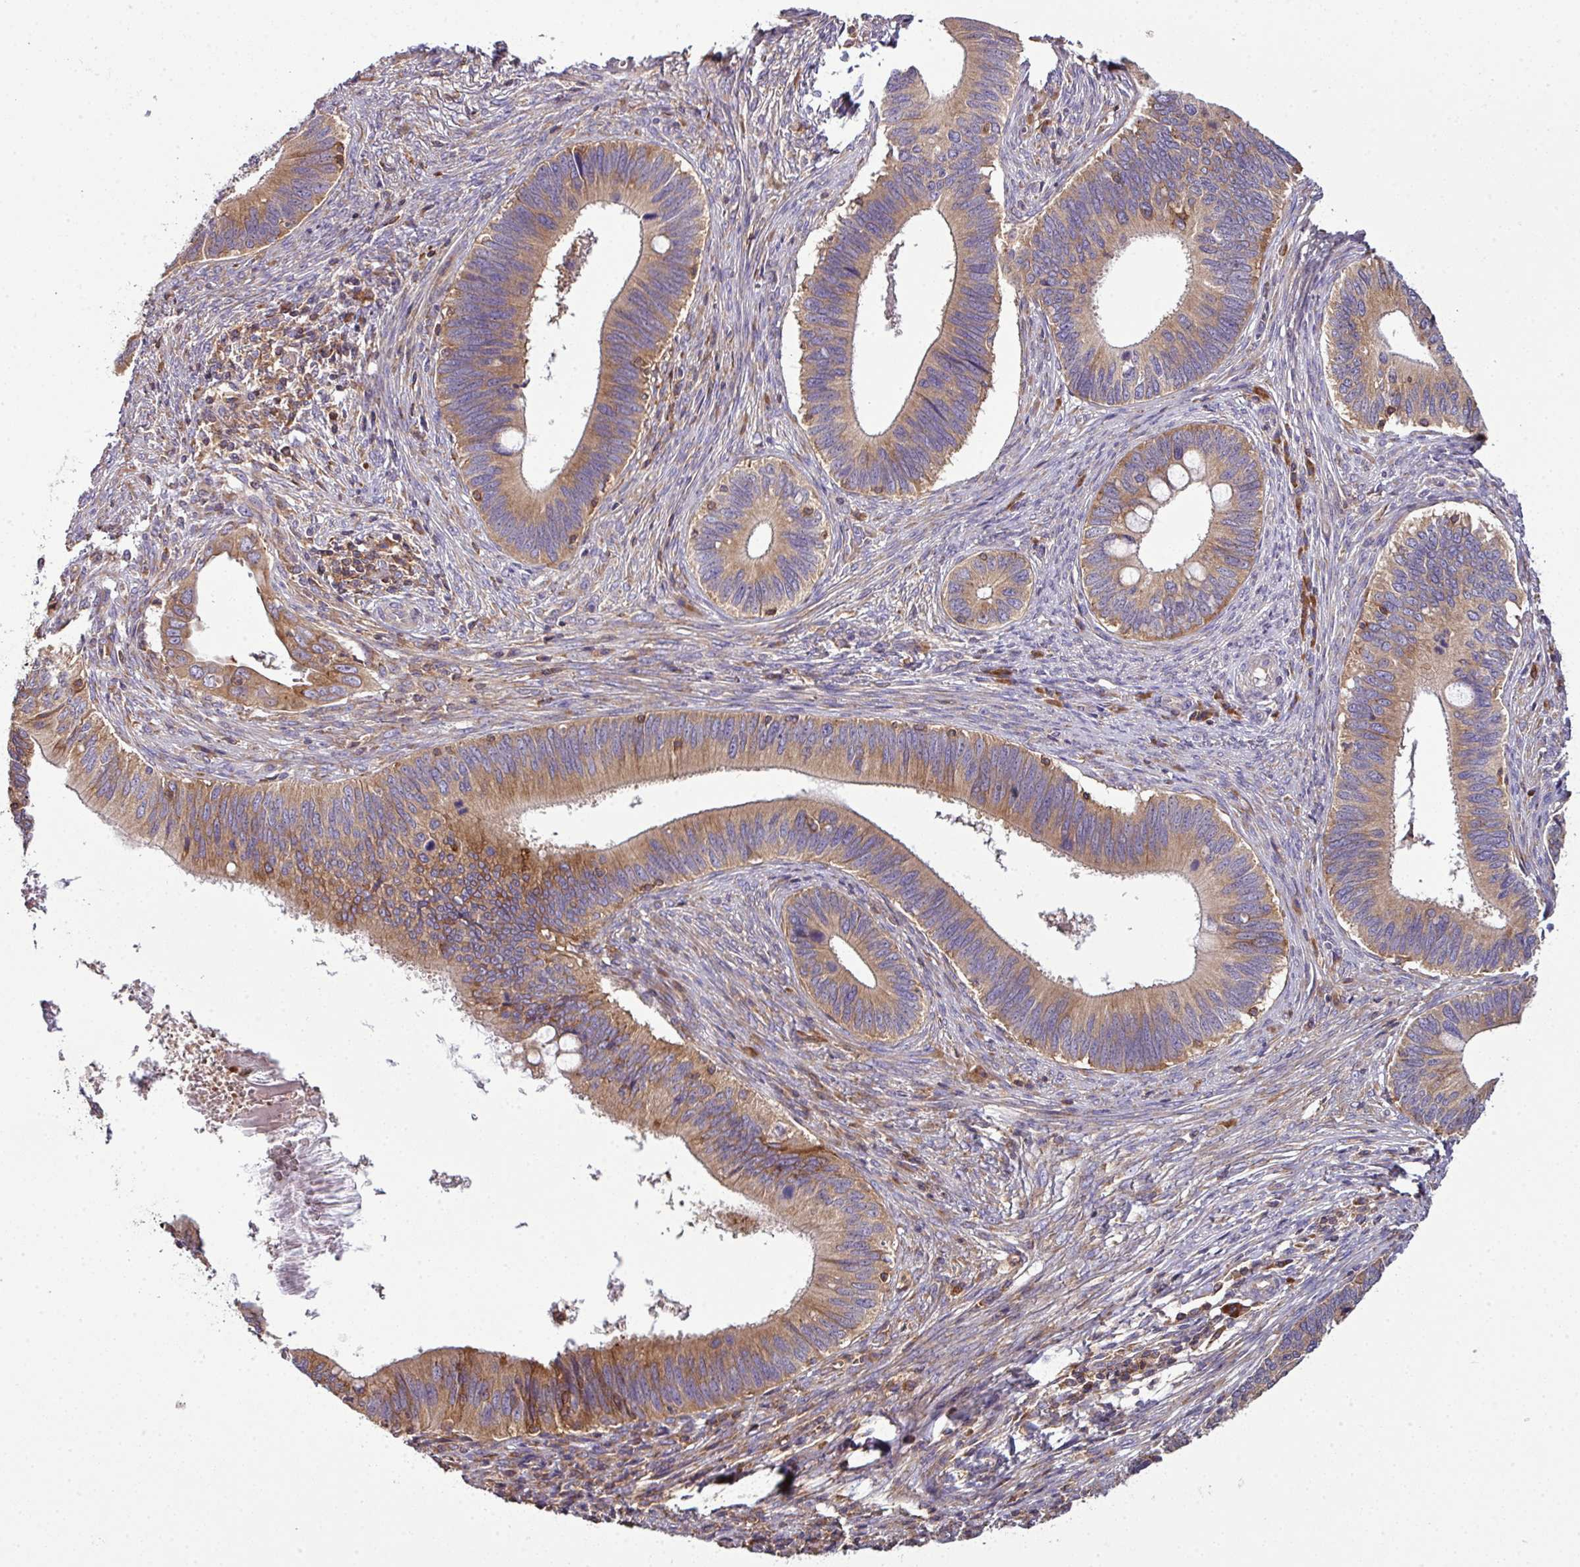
{"staining": {"intensity": "moderate", "quantity": ">75%", "location": "cytoplasmic/membranous"}, "tissue": "cervical cancer", "cell_type": "Tumor cells", "image_type": "cancer", "snomed": [{"axis": "morphology", "description": "Adenocarcinoma, NOS"}, {"axis": "topography", "description": "Cervix"}], "caption": "Adenocarcinoma (cervical) tissue demonstrates moderate cytoplasmic/membranous expression in about >75% of tumor cells (DAB (3,3'-diaminobenzidine) IHC, brown staining for protein, blue staining for nuclei).", "gene": "LRRC74B", "patient": {"sex": "female", "age": 42}}